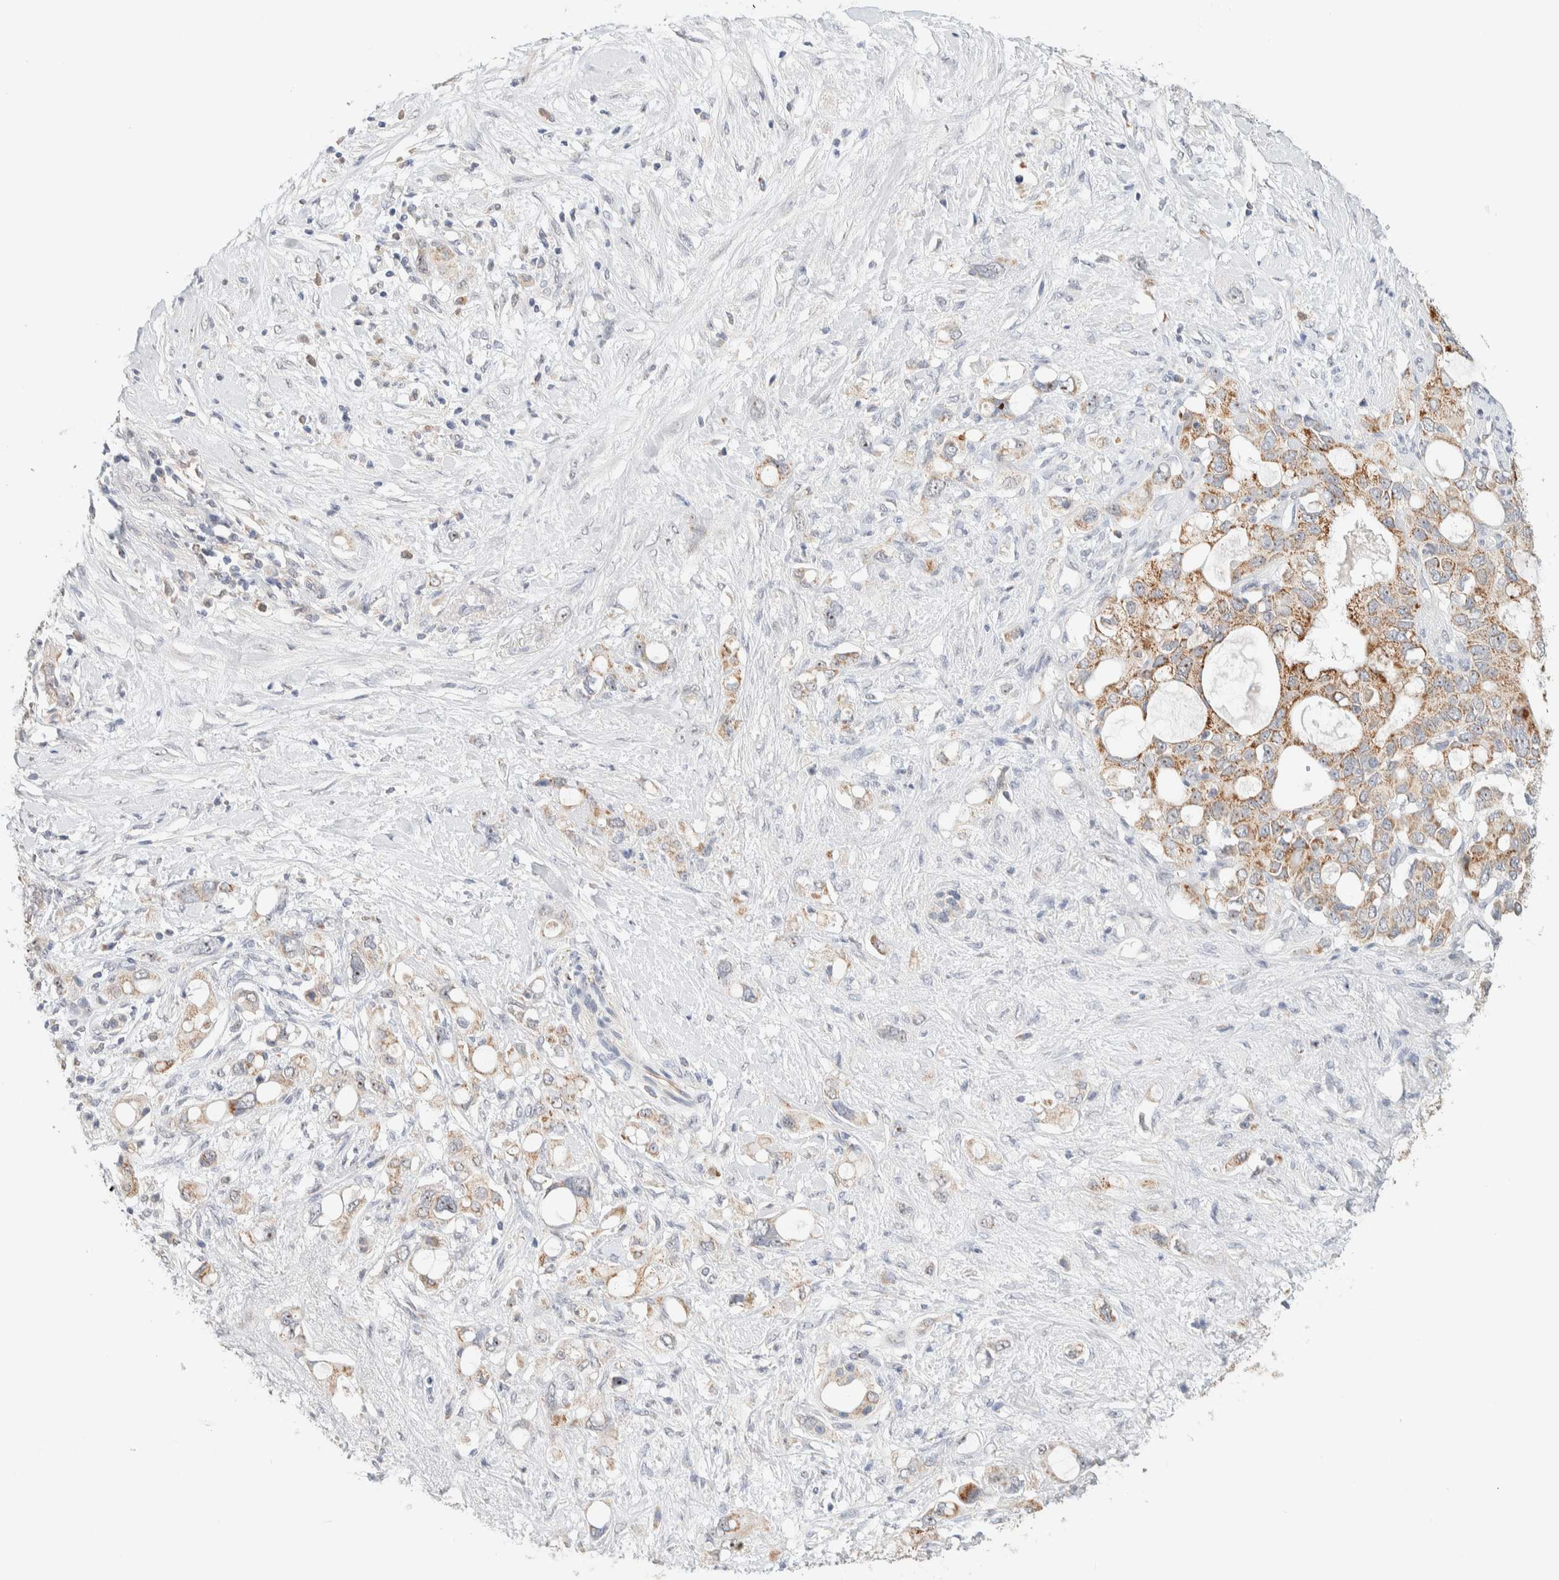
{"staining": {"intensity": "moderate", "quantity": "25%-75%", "location": "cytoplasmic/membranous"}, "tissue": "pancreatic cancer", "cell_type": "Tumor cells", "image_type": "cancer", "snomed": [{"axis": "morphology", "description": "Adenocarcinoma, NOS"}, {"axis": "topography", "description": "Pancreas"}], "caption": "Pancreatic adenocarcinoma stained with a brown dye exhibits moderate cytoplasmic/membranous positive positivity in approximately 25%-75% of tumor cells.", "gene": "HDHD3", "patient": {"sex": "female", "age": 56}}